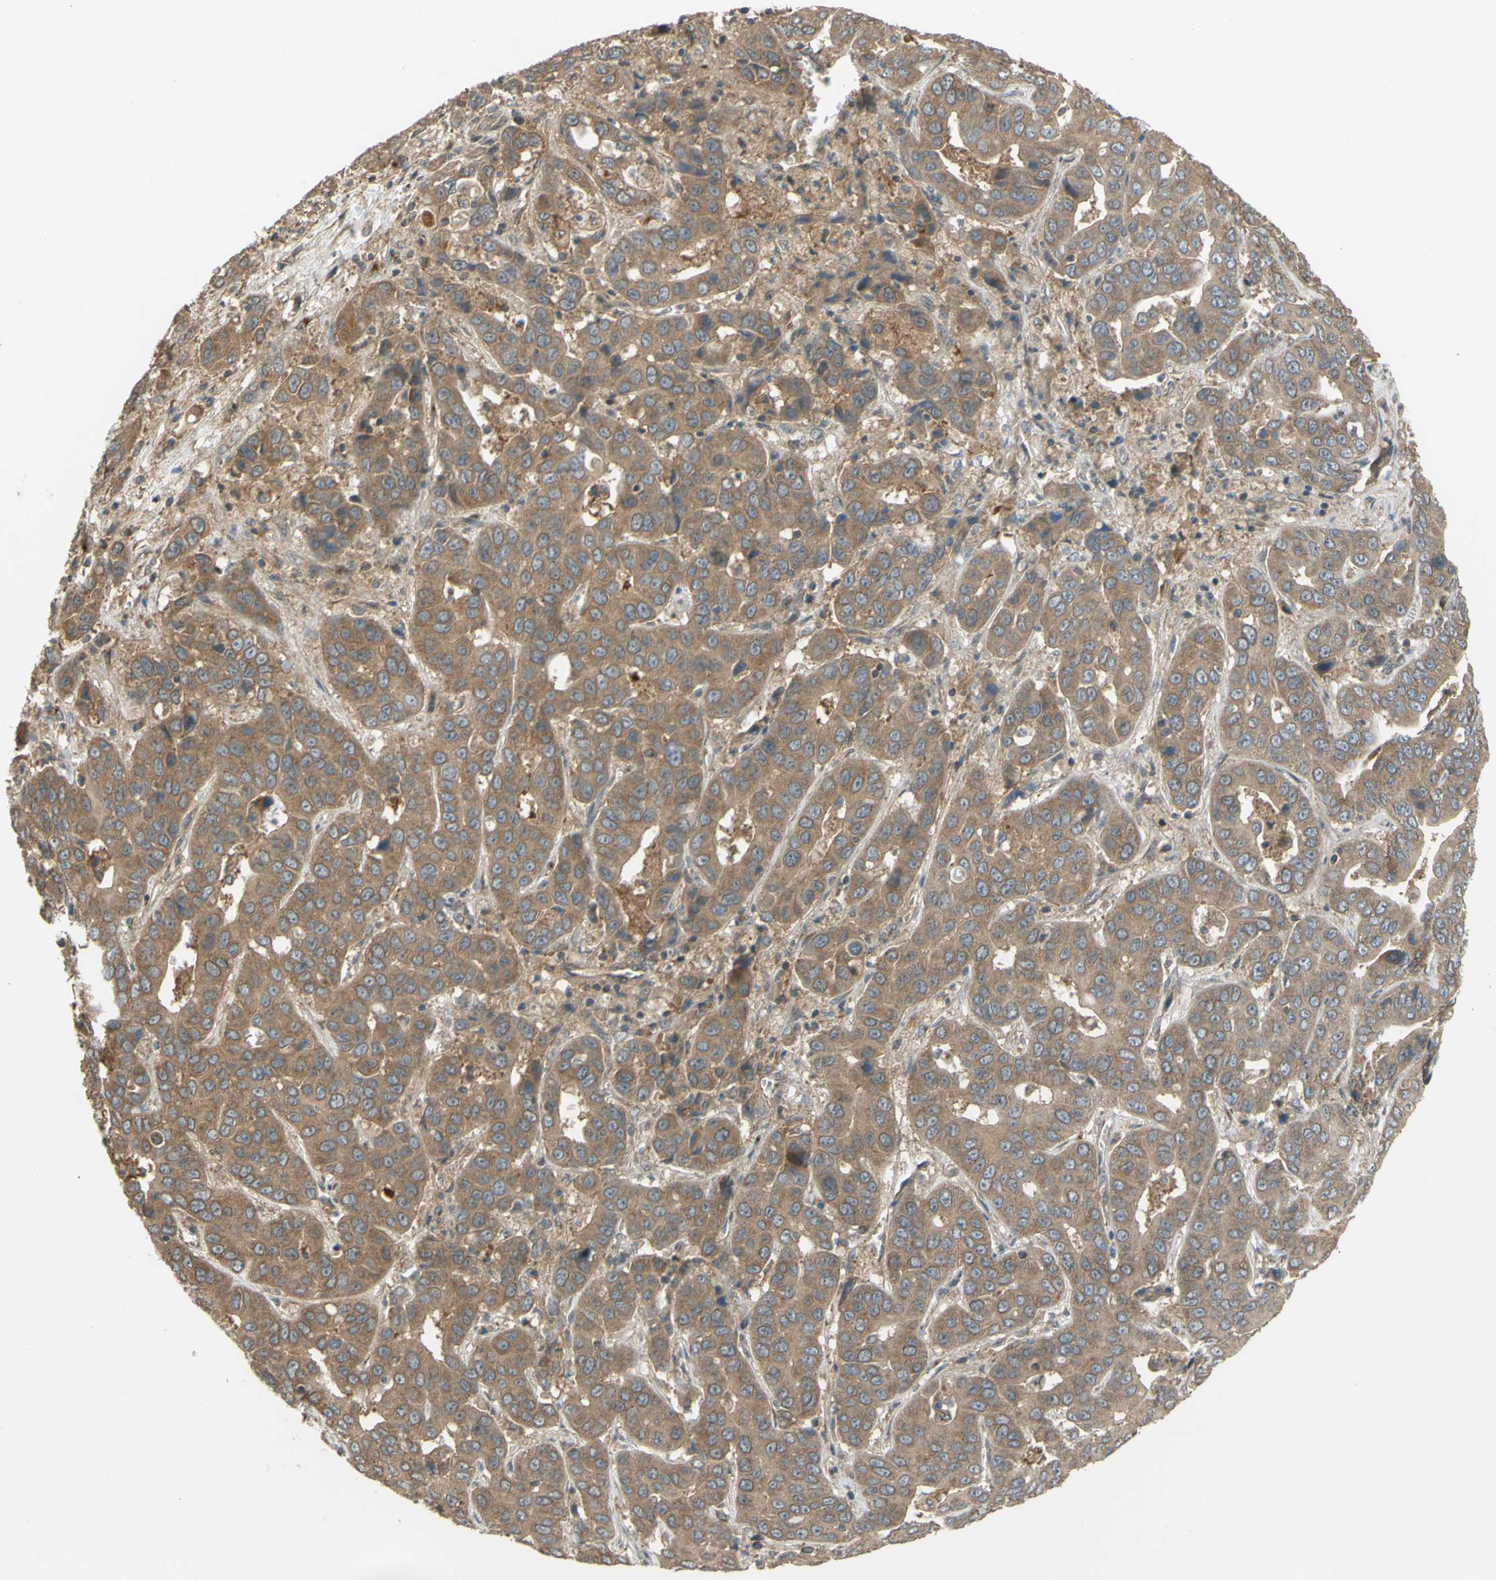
{"staining": {"intensity": "weak", "quantity": "25%-75%", "location": "cytoplasmic/membranous"}, "tissue": "liver cancer", "cell_type": "Tumor cells", "image_type": "cancer", "snomed": [{"axis": "morphology", "description": "Cholangiocarcinoma"}, {"axis": "topography", "description": "Liver"}], "caption": "About 25%-75% of tumor cells in liver cancer (cholangiocarcinoma) display weak cytoplasmic/membranous protein staining as visualized by brown immunohistochemical staining.", "gene": "FLII", "patient": {"sex": "female", "age": 52}}